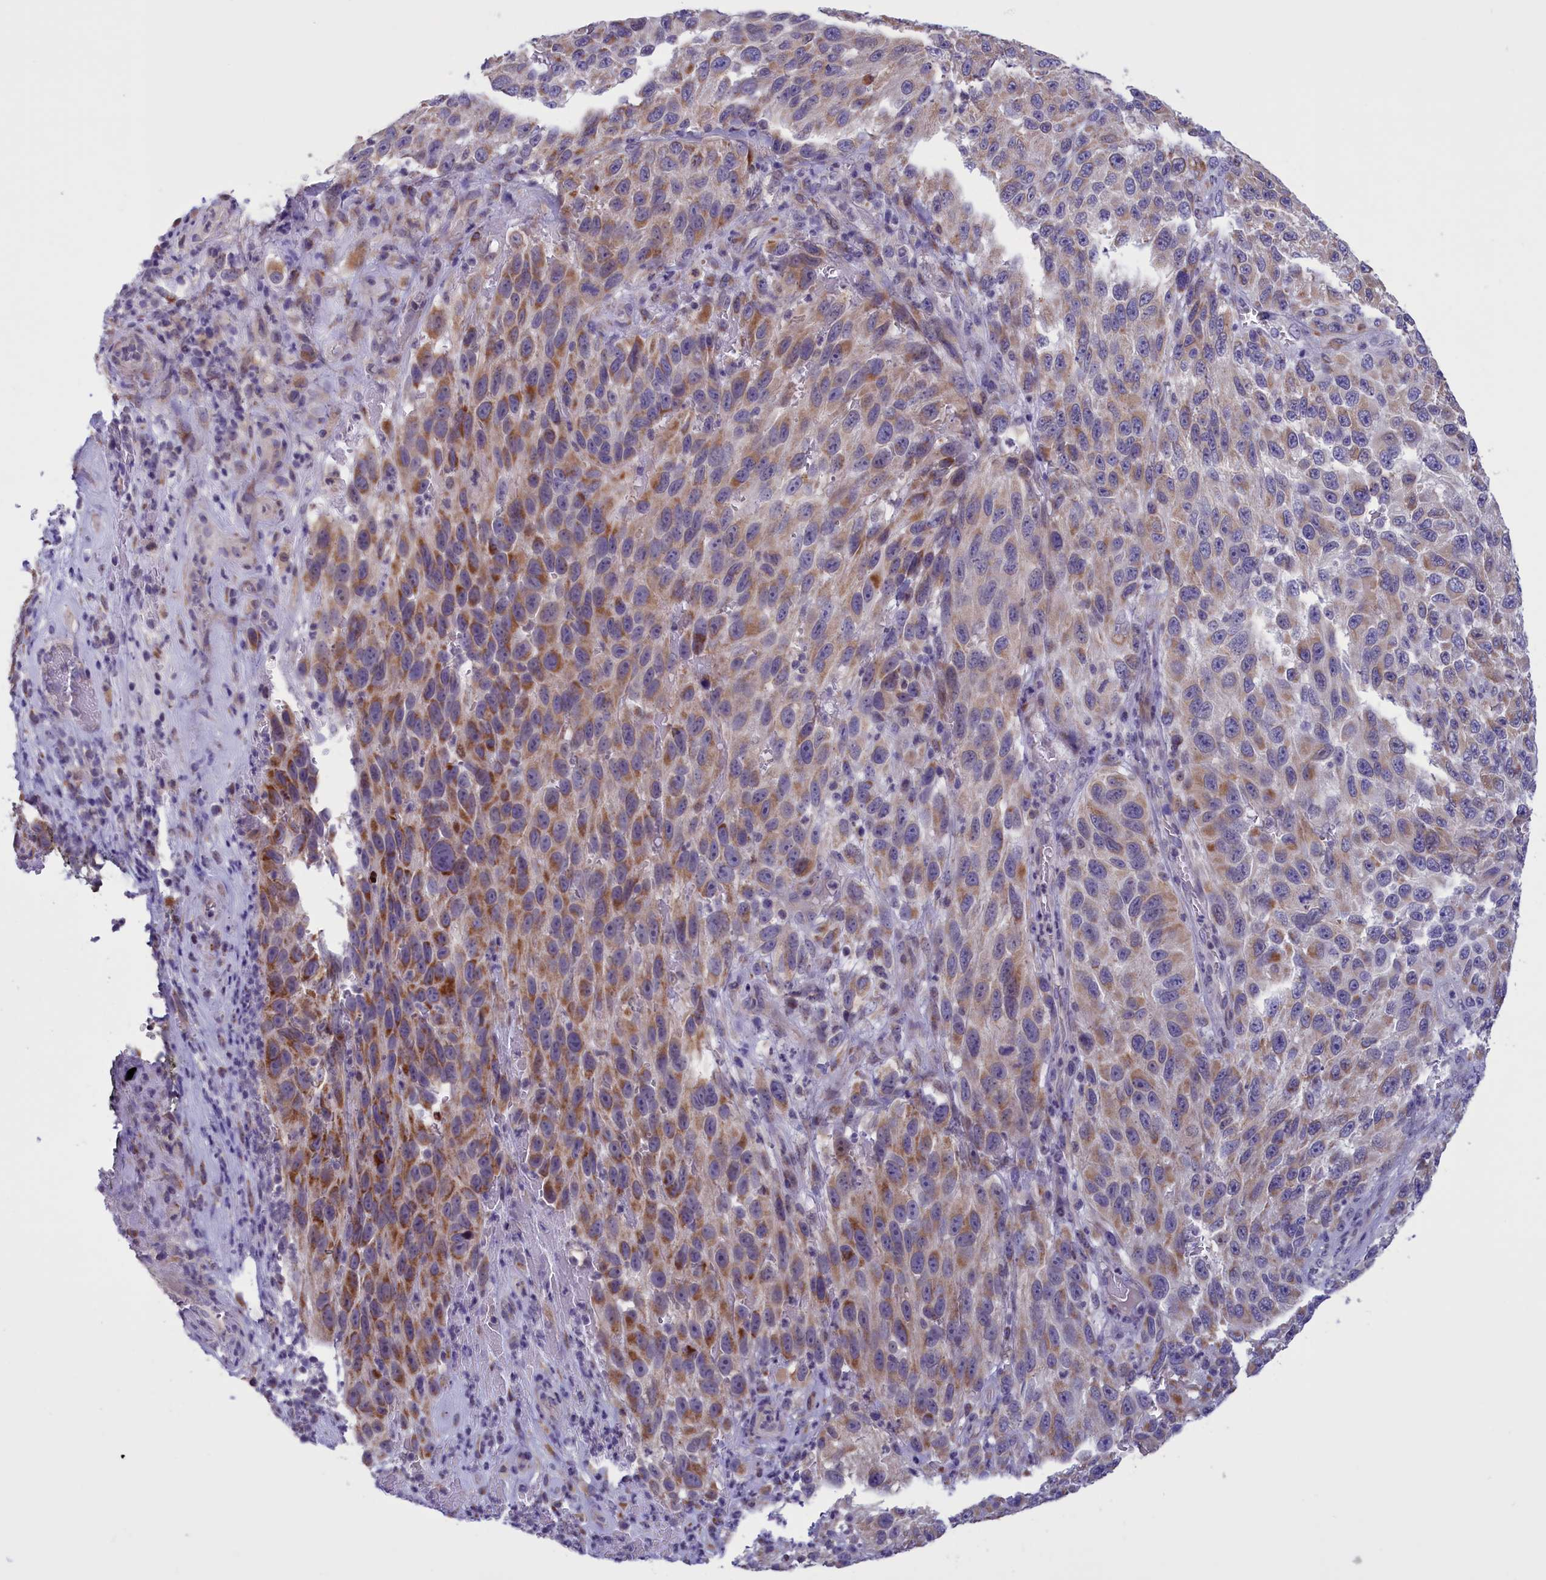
{"staining": {"intensity": "moderate", "quantity": ">75%", "location": "cytoplasmic/membranous"}, "tissue": "melanoma", "cell_type": "Tumor cells", "image_type": "cancer", "snomed": [{"axis": "morphology", "description": "Malignant melanoma, NOS"}, {"axis": "topography", "description": "Skin"}], "caption": "Moderate cytoplasmic/membranous expression is present in approximately >75% of tumor cells in melanoma.", "gene": "PARS2", "patient": {"sex": "female", "age": 96}}